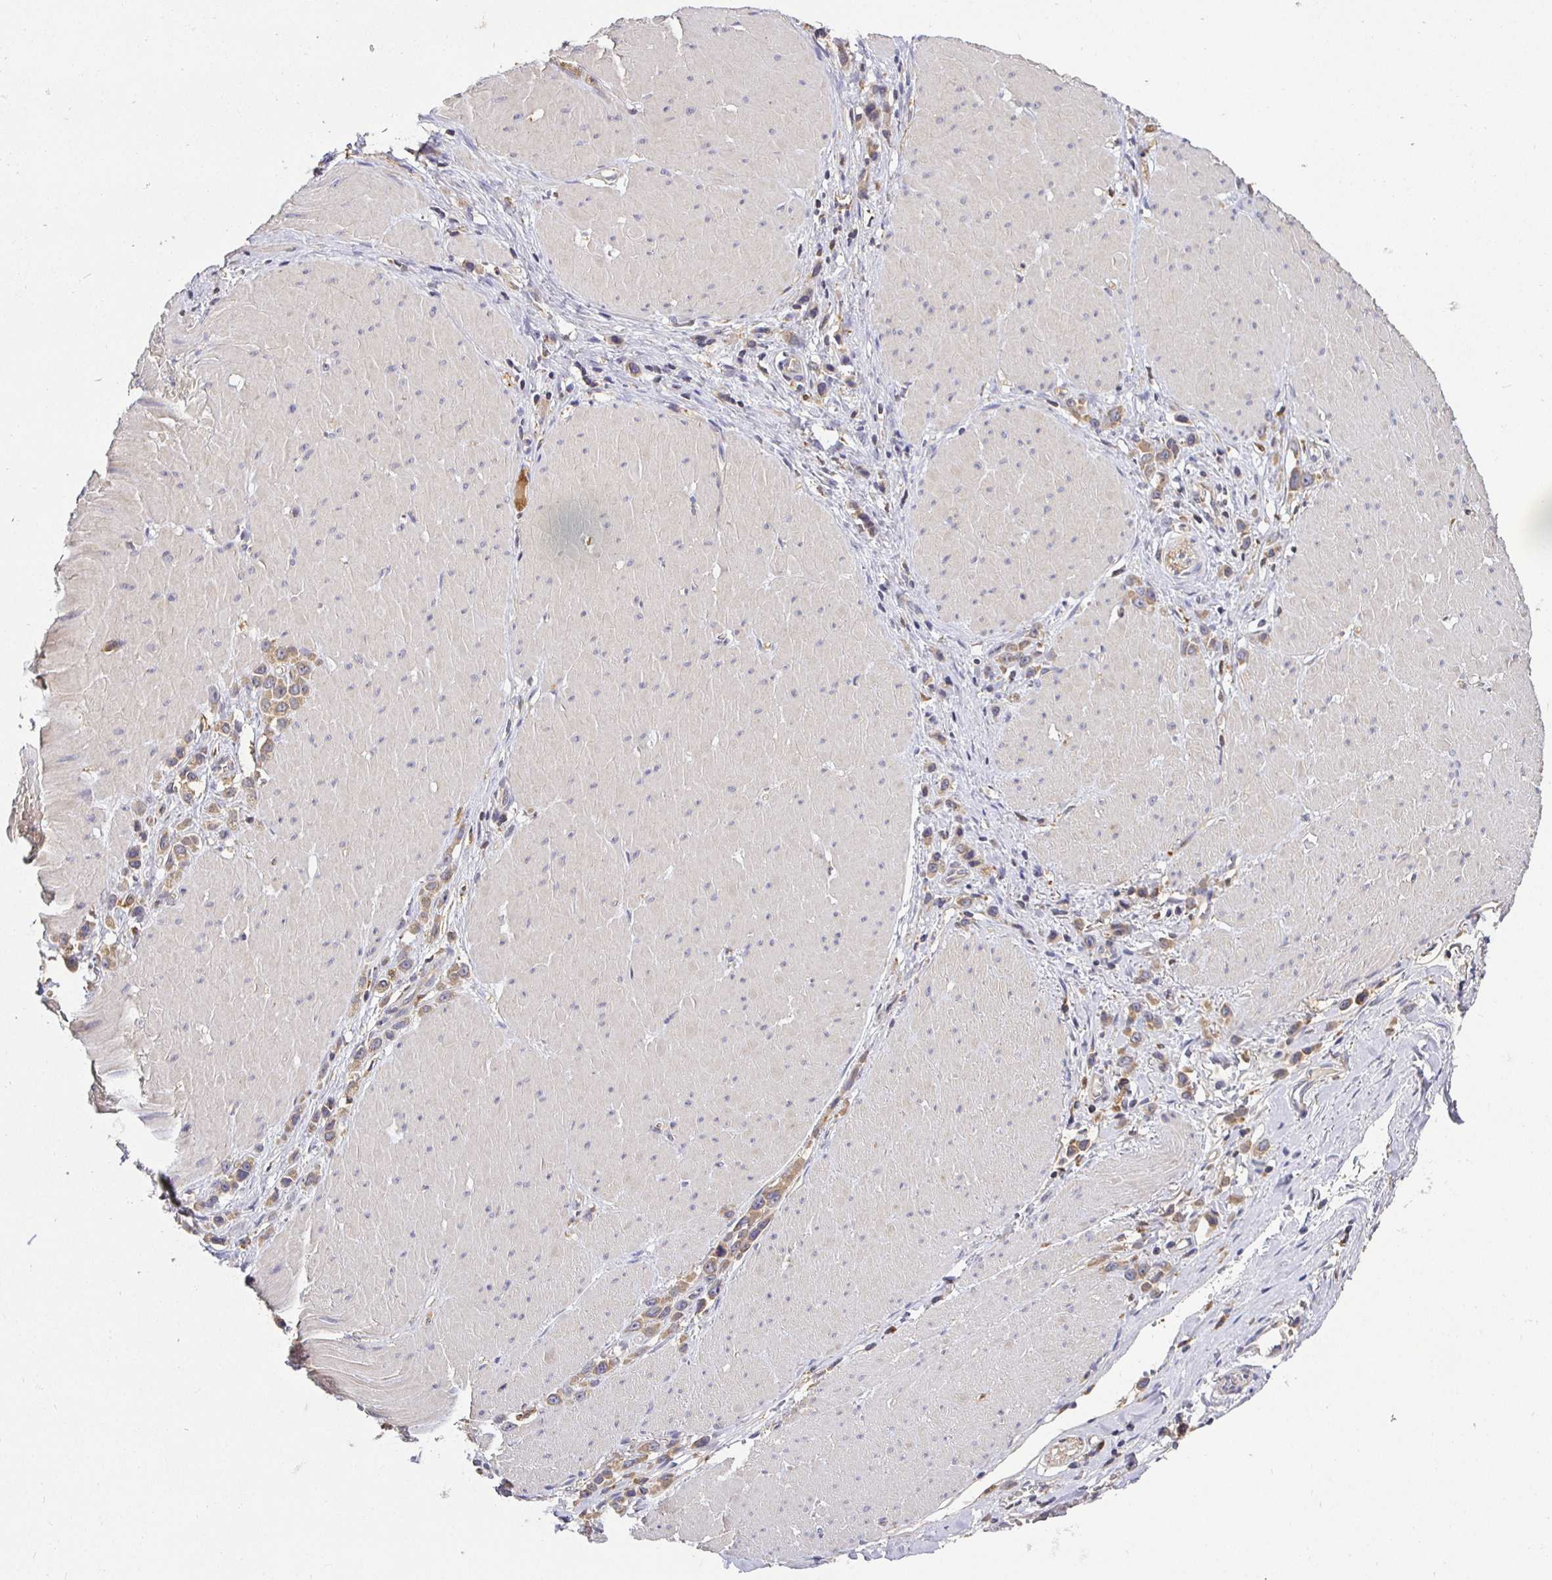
{"staining": {"intensity": "moderate", "quantity": ">75%", "location": "cytoplasmic/membranous"}, "tissue": "stomach cancer", "cell_type": "Tumor cells", "image_type": "cancer", "snomed": [{"axis": "morphology", "description": "Adenocarcinoma, NOS"}, {"axis": "topography", "description": "Stomach"}], "caption": "This image displays stomach cancer (adenocarcinoma) stained with immunohistochemistry to label a protein in brown. The cytoplasmic/membranous of tumor cells show moderate positivity for the protein. Nuclei are counter-stained blue.", "gene": "ATP6V1F", "patient": {"sex": "male", "age": 47}}